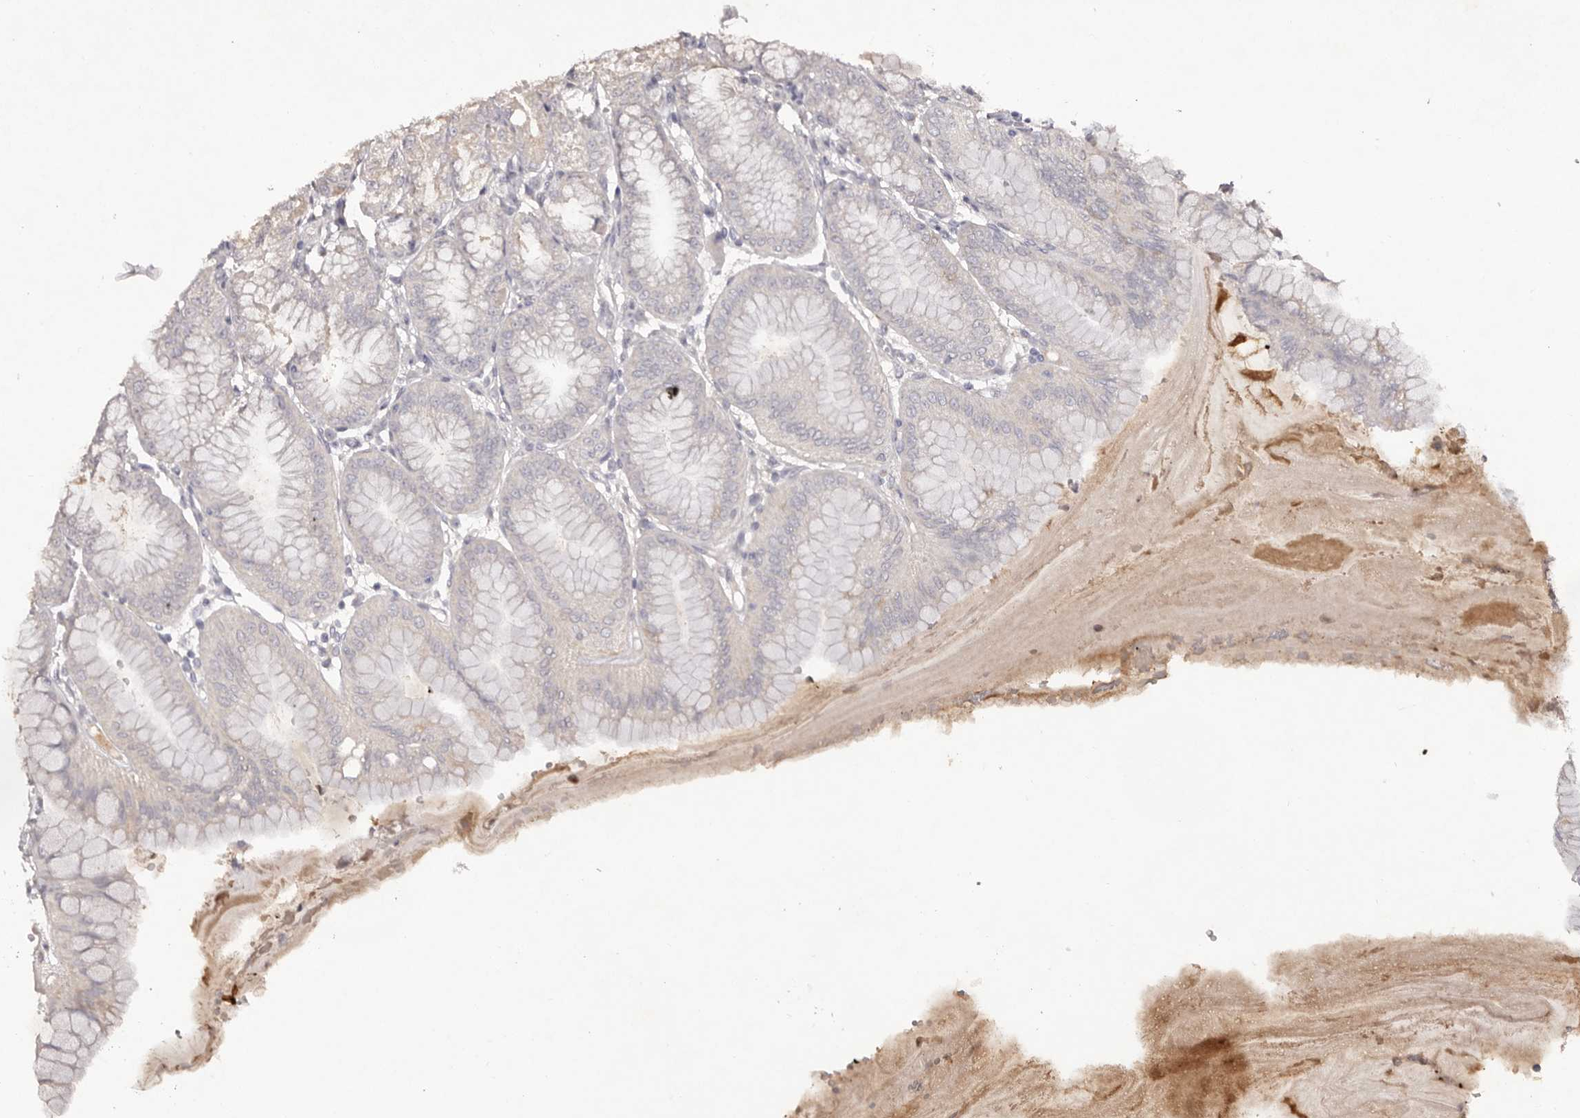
{"staining": {"intensity": "strong", "quantity": "<25%", "location": "cytoplasmic/membranous"}, "tissue": "stomach", "cell_type": "Glandular cells", "image_type": "normal", "snomed": [{"axis": "morphology", "description": "Normal tissue, NOS"}, {"axis": "topography", "description": "Stomach, lower"}], "caption": "Protein analysis of unremarkable stomach exhibits strong cytoplasmic/membranous staining in approximately <25% of glandular cells. (brown staining indicates protein expression, while blue staining denotes nuclei).", "gene": "SCUBE2", "patient": {"sex": "male", "age": 71}}